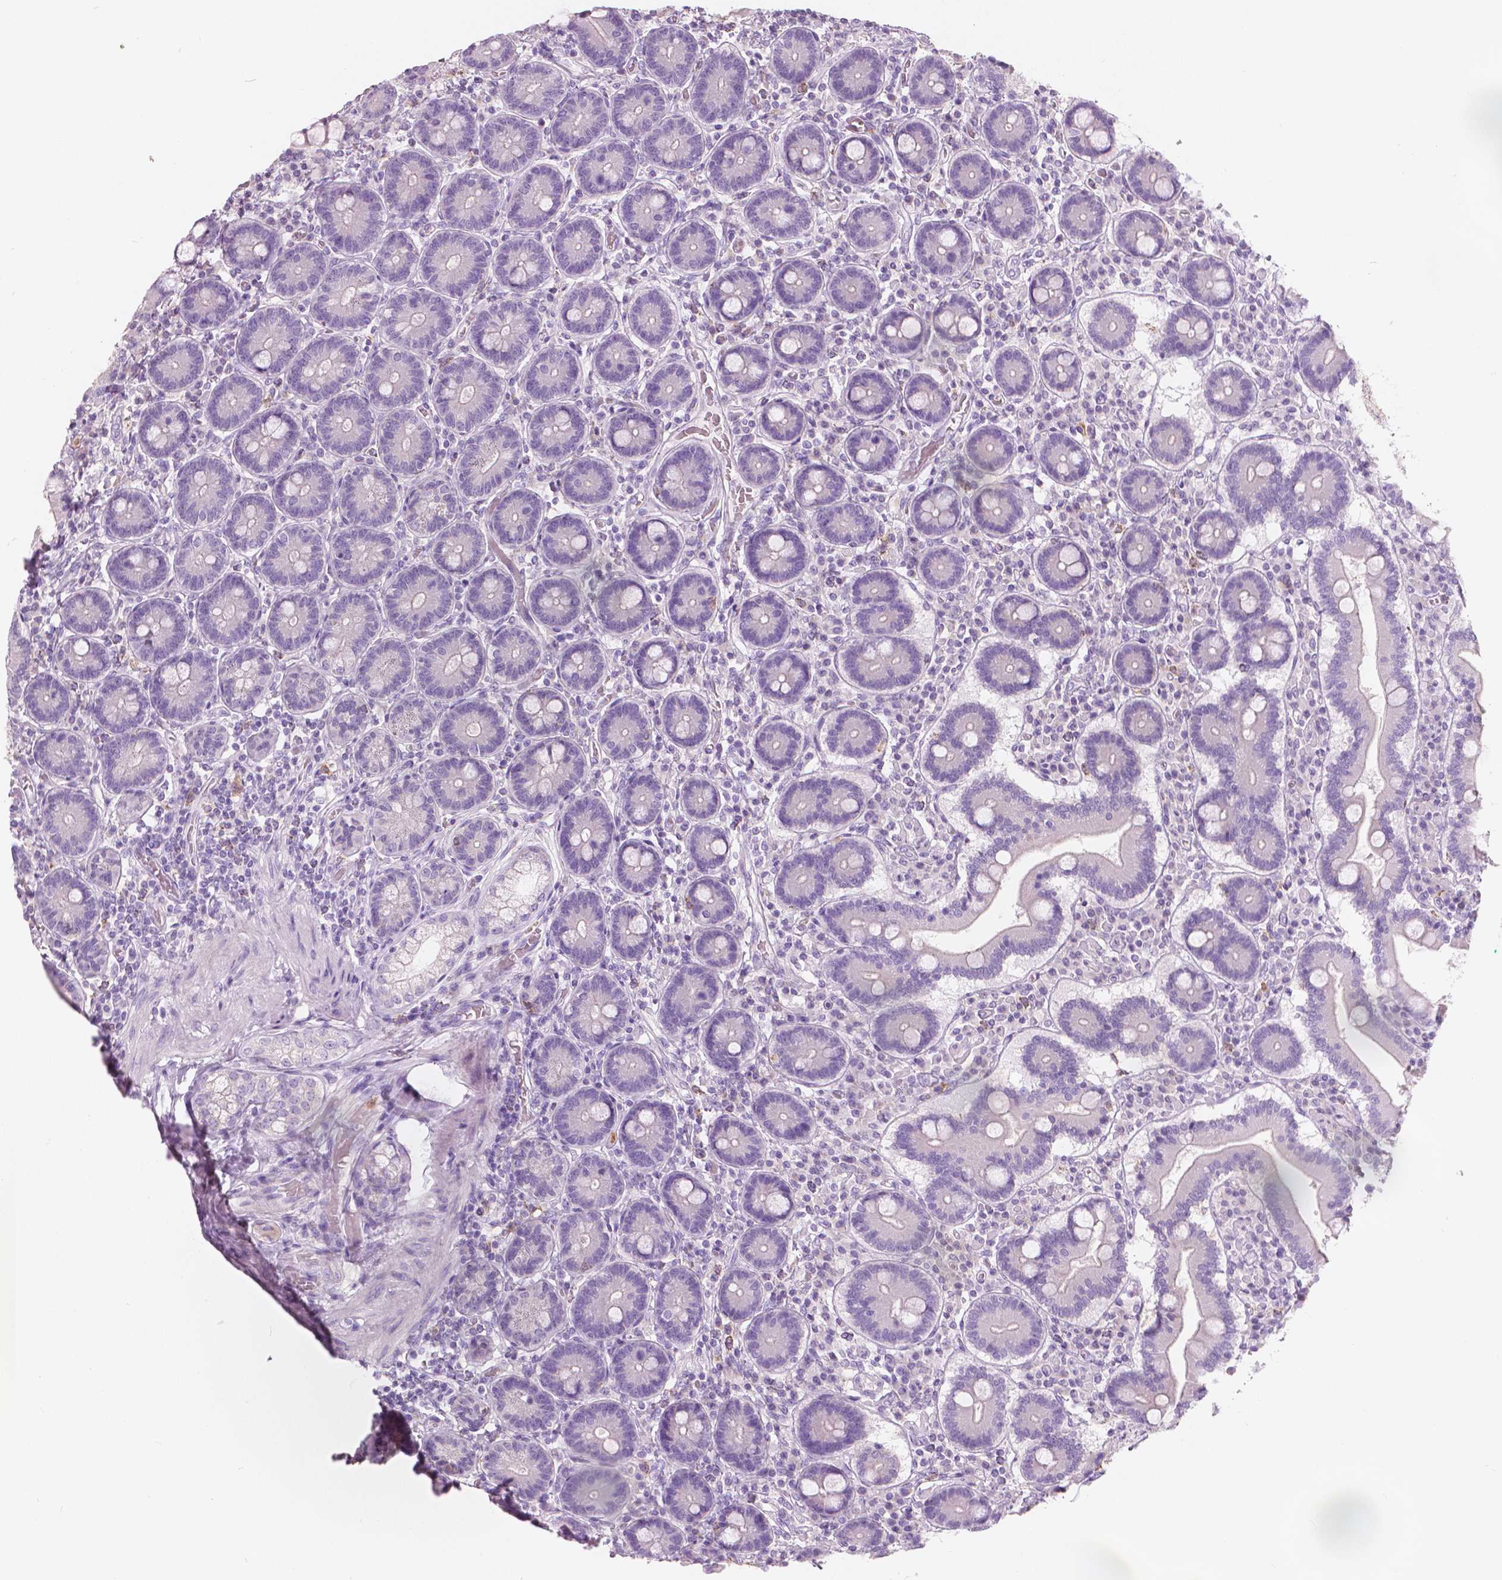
{"staining": {"intensity": "negative", "quantity": "none", "location": "none"}, "tissue": "duodenum", "cell_type": "Glandular cells", "image_type": "normal", "snomed": [{"axis": "morphology", "description": "Normal tissue, NOS"}, {"axis": "topography", "description": "Duodenum"}], "caption": "There is no significant staining in glandular cells of duodenum. (Stains: DAB (3,3'-diaminobenzidine) immunohistochemistry (IHC) with hematoxylin counter stain, Microscopy: brightfield microscopy at high magnification).", "gene": "CXCR2", "patient": {"sex": "female", "age": 62}}